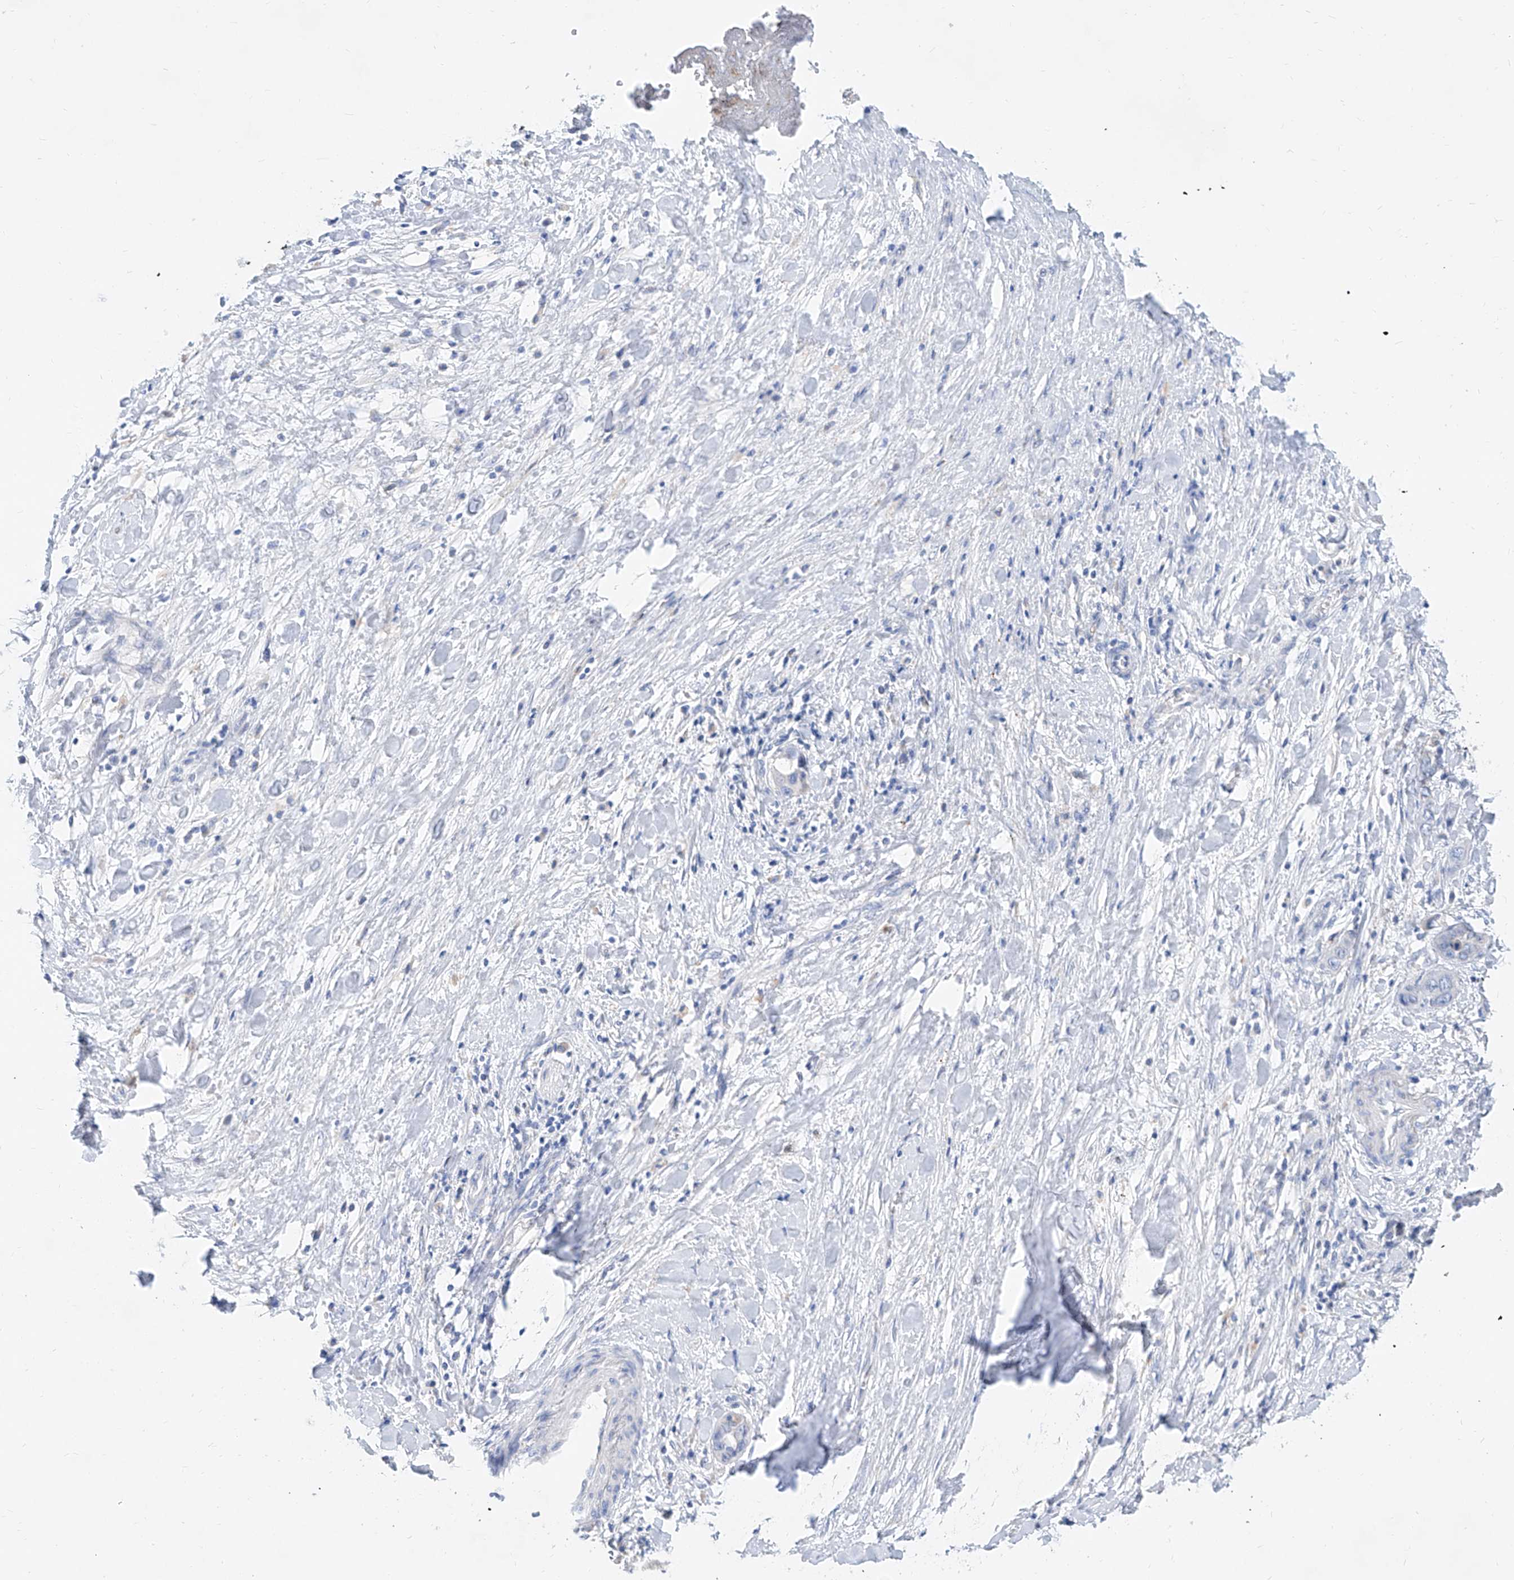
{"staining": {"intensity": "negative", "quantity": "none", "location": "none"}, "tissue": "liver cancer", "cell_type": "Tumor cells", "image_type": "cancer", "snomed": [{"axis": "morphology", "description": "Cholangiocarcinoma"}, {"axis": "topography", "description": "Liver"}], "caption": "DAB immunohistochemical staining of cholangiocarcinoma (liver) reveals no significant positivity in tumor cells. (Immunohistochemistry (ihc), brightfield microscopy, high magnification).", "gene": "SLC25A29", "patient": {"sex": "female", "age": 52}}